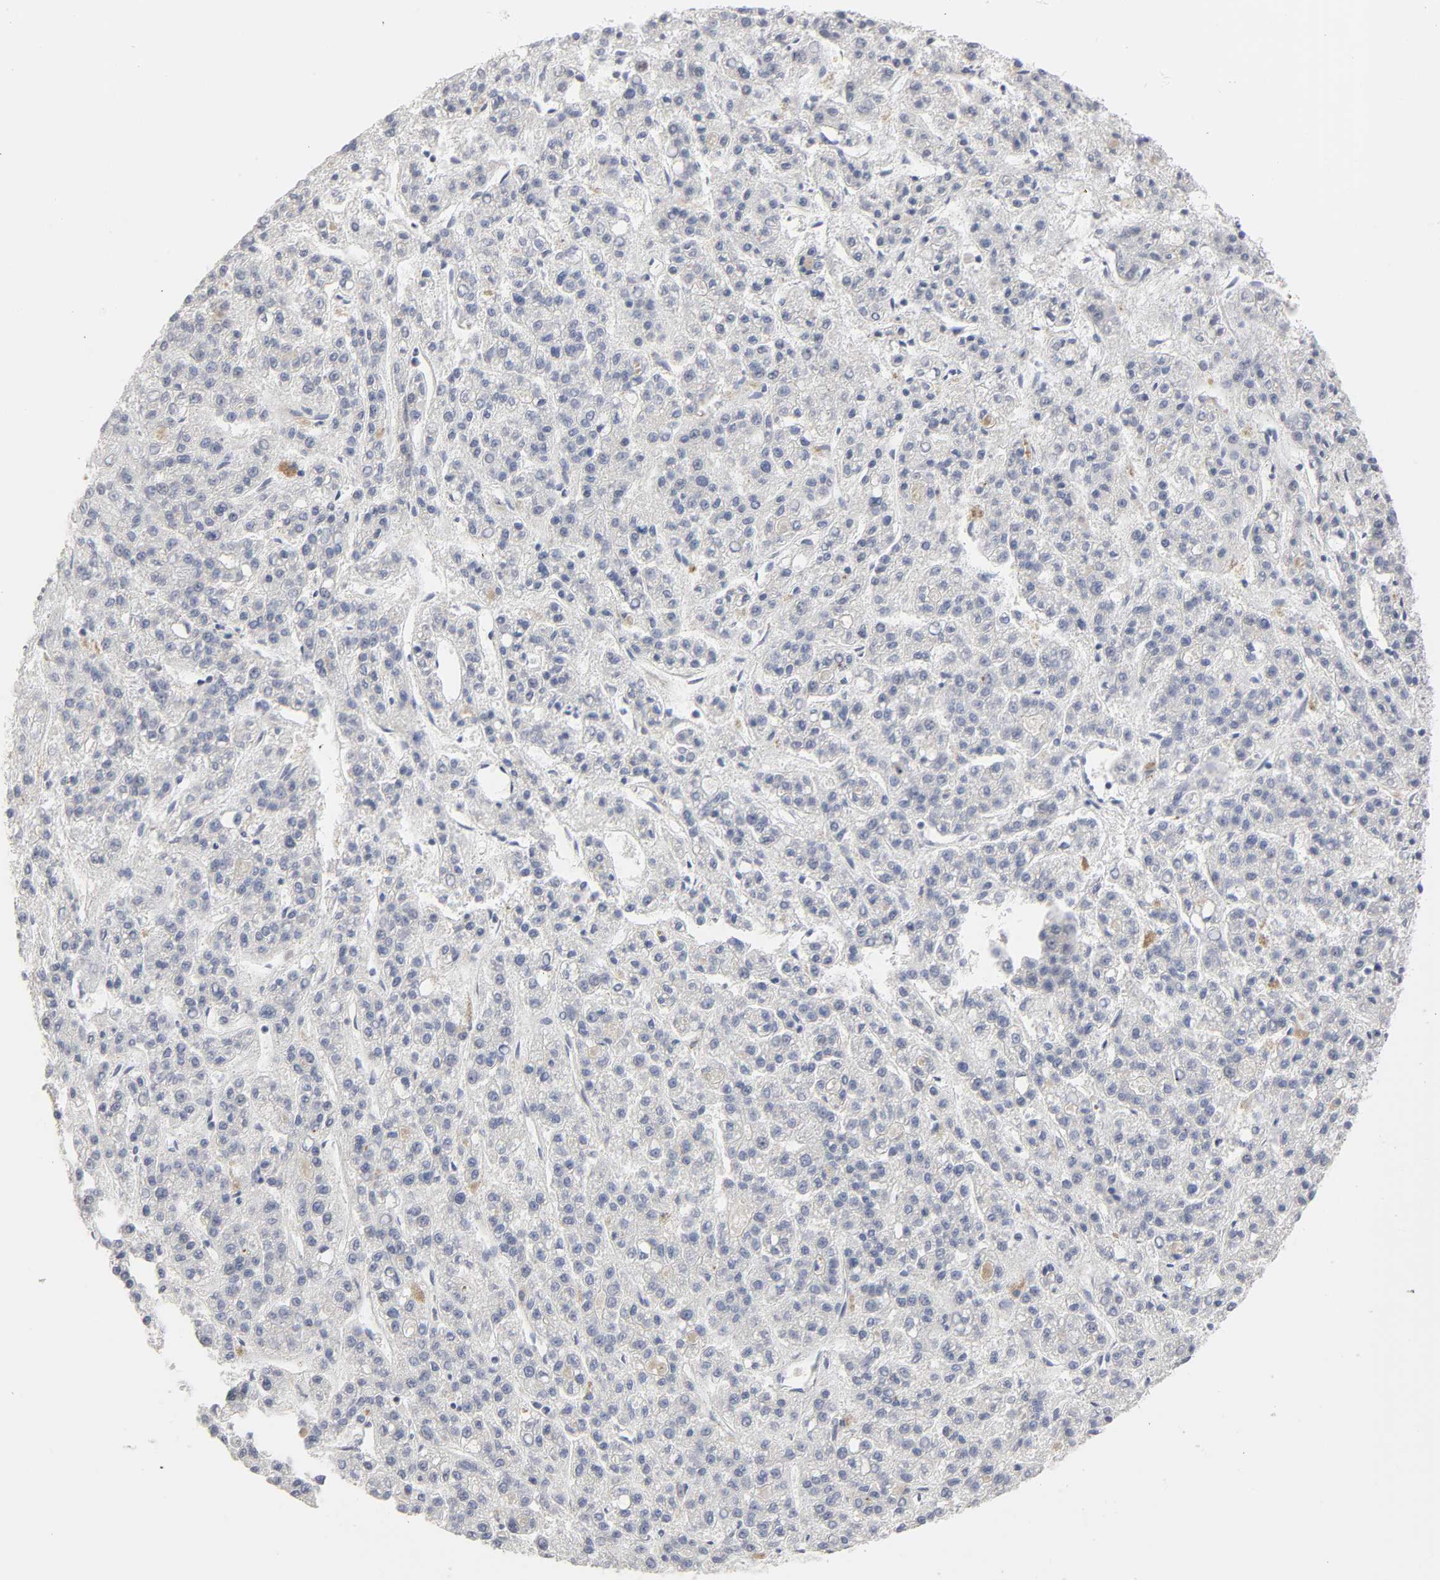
{"staining": {"intensity": "negative", "quantity": "none", "location": "none"}, "tissue": "liver cancer", "cell_type": "Tumor cells", "image_type": "cancer", "snomed": [{"axis": "morphology", "description": "Carcinoma, Hepatocellular, NOS"}, {"axis": "topography", "description": "Liver"}], "caption": "Protein analysis of hepatocellular carcinoma (liver) reveals no significant staining in tumor cells.", "gene": "CREBBP", "patient": {"sex": "male", "age": 70}}